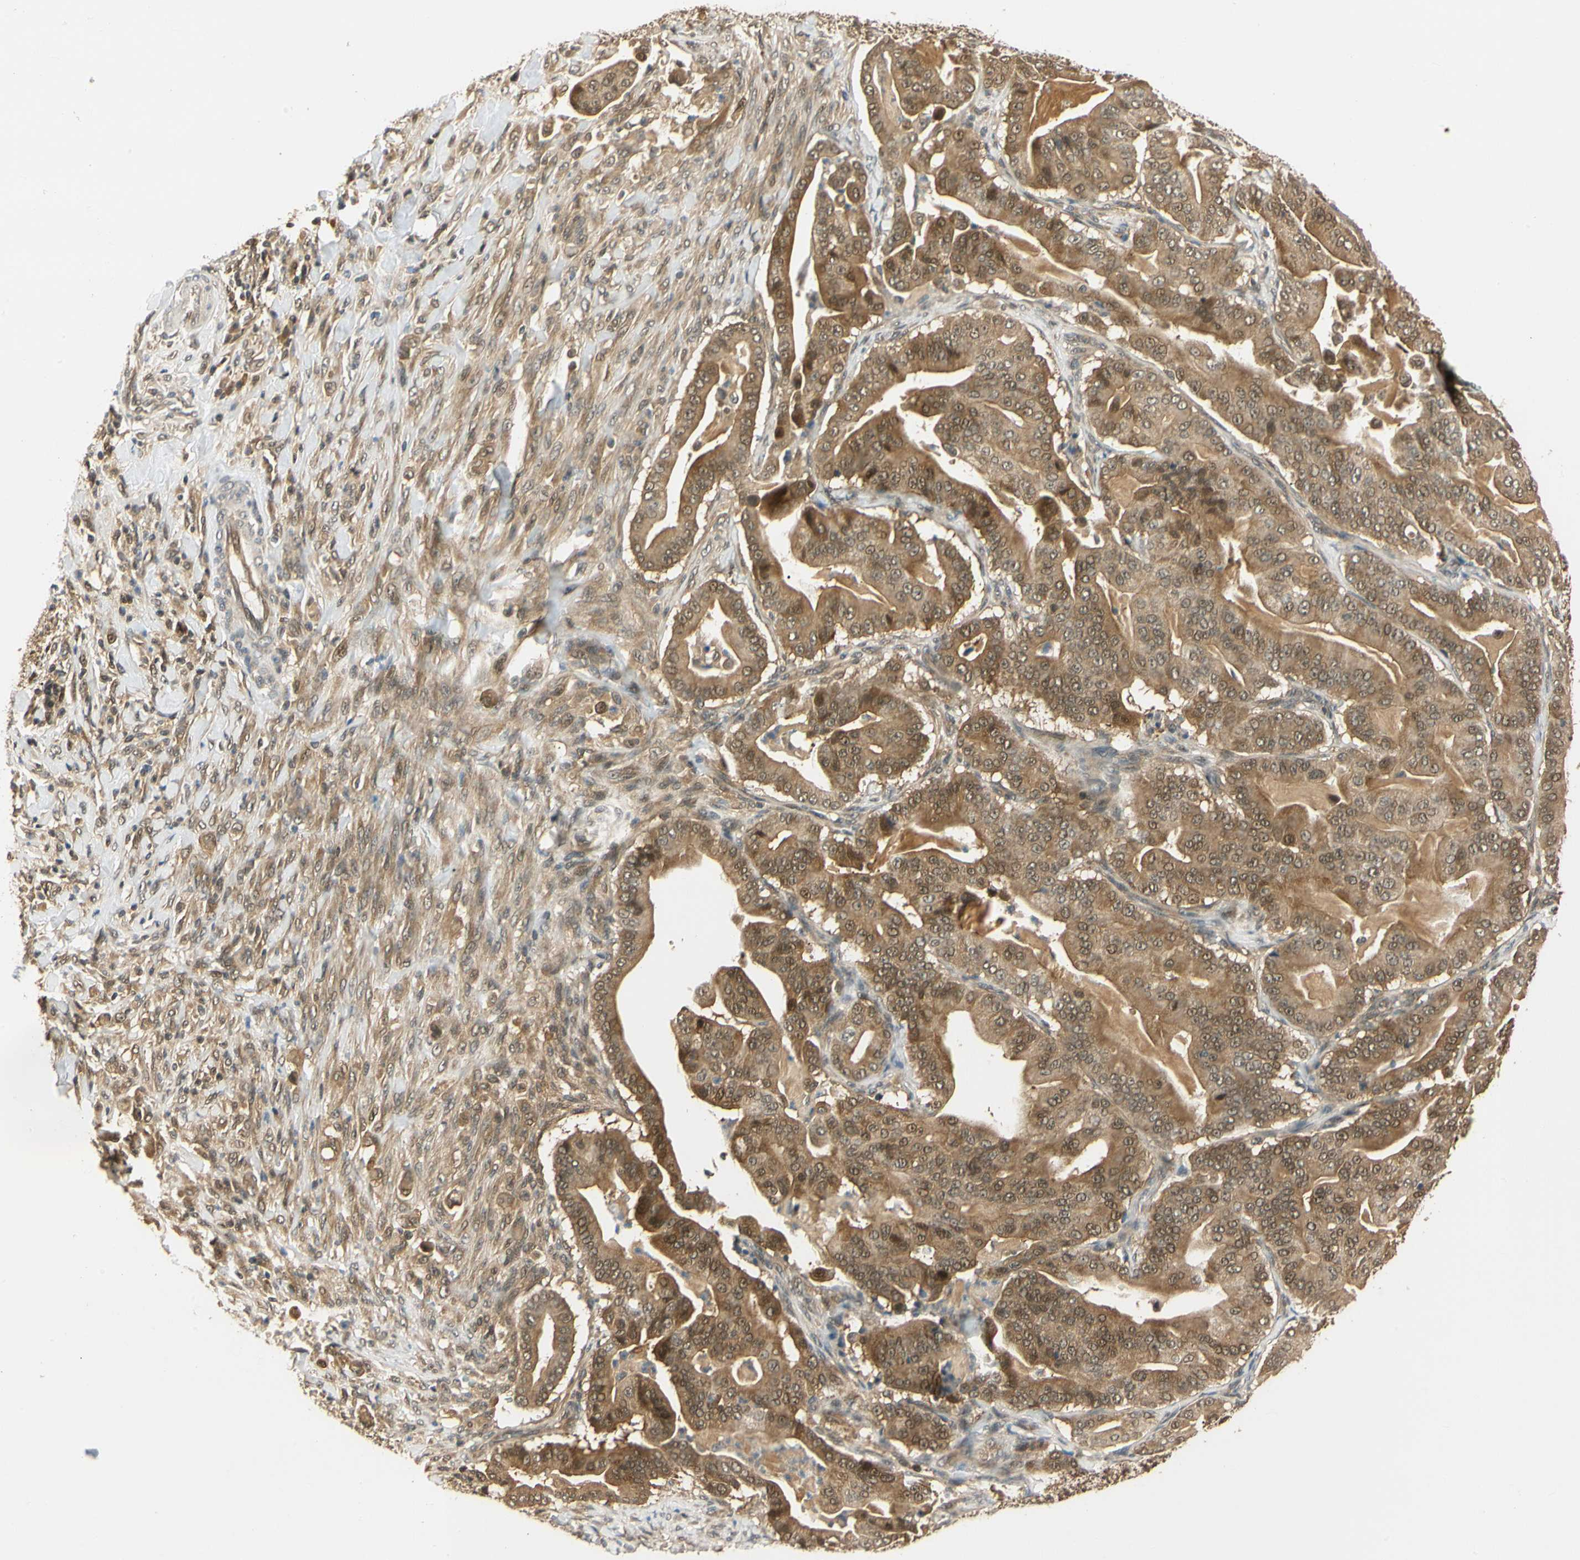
{"staining": {"intensity": "moderate", "quantity": ">75%", "location": "cytoplasmic/membranous,nuclear"}, "tissue": "pancreatic cancer", "cell_type": "Tumor cells", "image_type": "cancer", "snomed": [{"axis": "morphology", "description": "Adenocarcinoma, NOS"}, {"axis": "topography", "description": "Pancreas"}], "caption": "A brown stain highlights moderate cytoplasmic/membranous and nuclear expression of a protein in human pancreatic adenocarcinoma tumor cells. The protein of interest is stained brown, and the nuclei are stained in blue (DAB IHC with brightfield microscopy, high magnification).", "gene": "UBE2Z", "patient": {"sex": "male", "age": 63}}